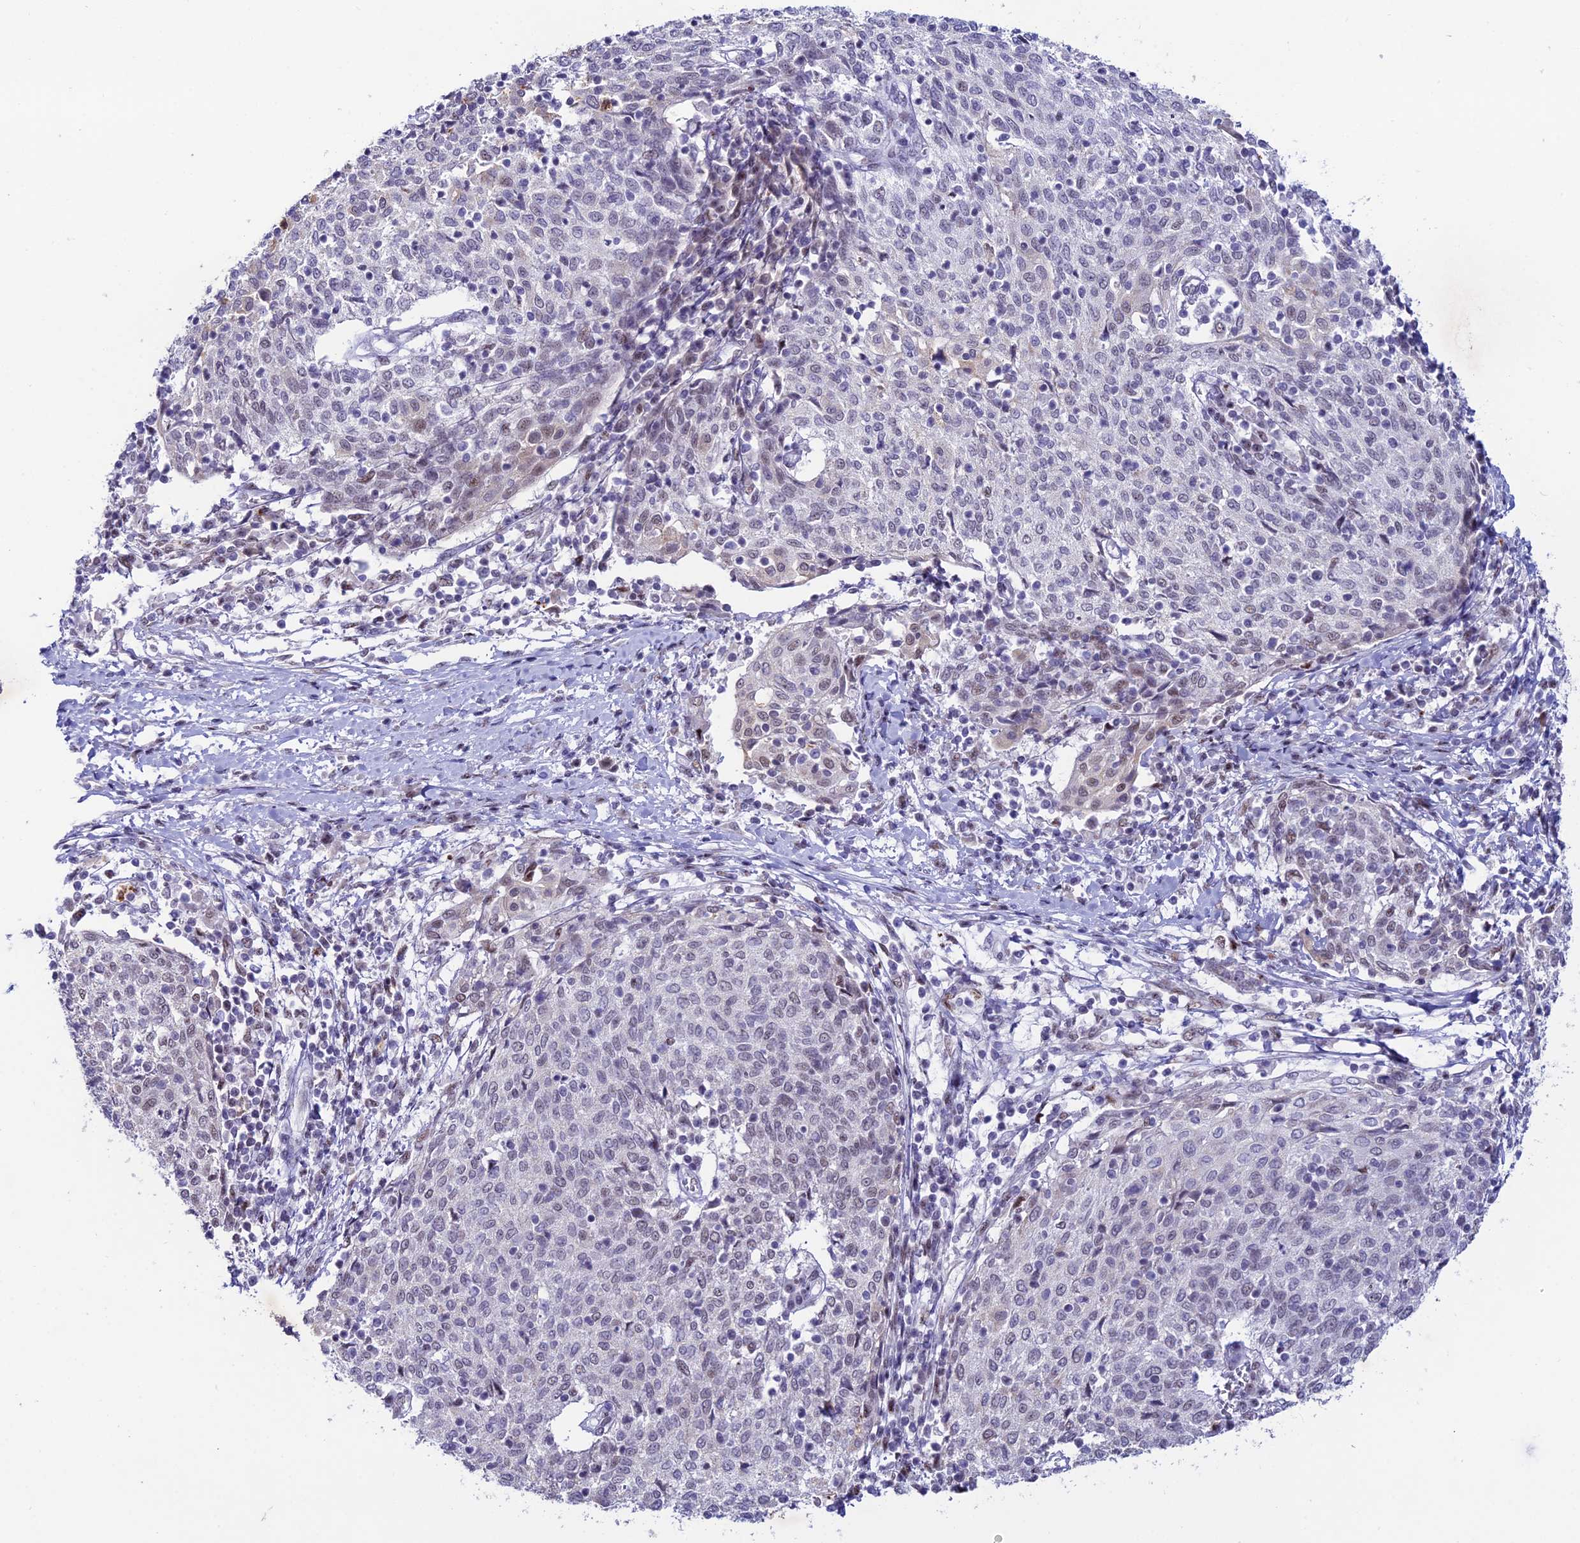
{"staining": {"intensity": "weak", "quantity": "<25%", "location": "nuclear"}, "tissue": "cervical cancer", "cell_type": "Tumor cells", "image_type": "cancer", "snomed": [{"axis": "morphology", "description": "Squamous cell carcinoma, NOS"}, {"axis": "topography", "description": "Cervix"}], "caption": "This is an IHC micrograph of cervical cancer (squamous cell carcinoma). There is no positivity in tumor cells.", "gene": "MFSD2B", "patient": {"sex": "female", "age": 52}}